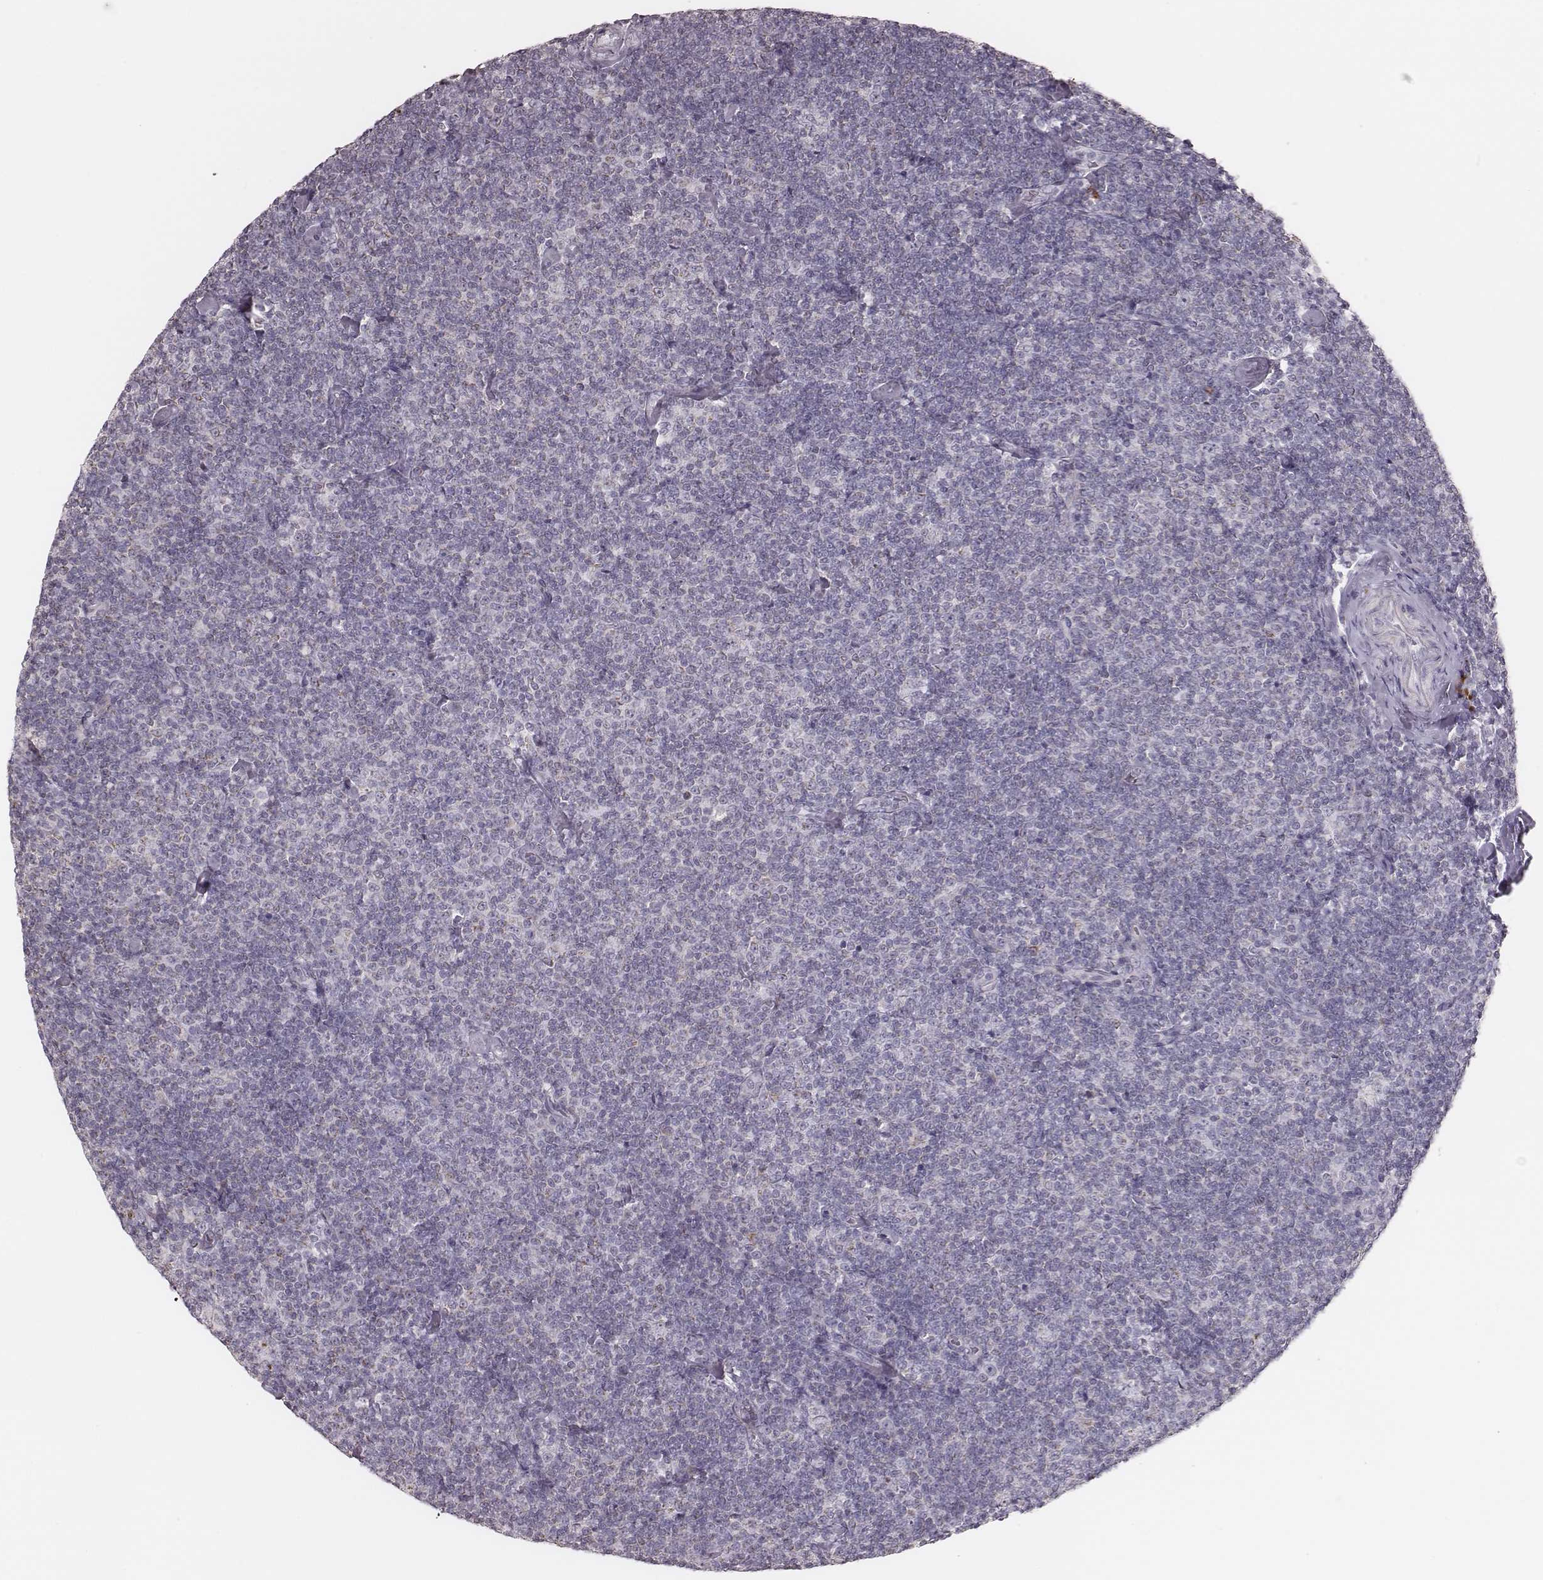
{"staining": {"intensity": "negative", "quantity": "none", "location": "none"}, "tissue": "lymphoma", "cell_type": "Tumor cells", "image_type": "cancer", "snomed": [{"axis": "morphology", "description": "Malignant lymphoma, non-Hodgkin's type, Low grade"}, {"axis": "topography", "description": "Lymph node"}], "caption": "Low-grade malignant lymphoma, non-Hodgkin's type was stained to show a protein in brown. There is no significant expression in tumor cells.", "gene": "KIF5C", "patient": {"sex": "male", "age": 81}}